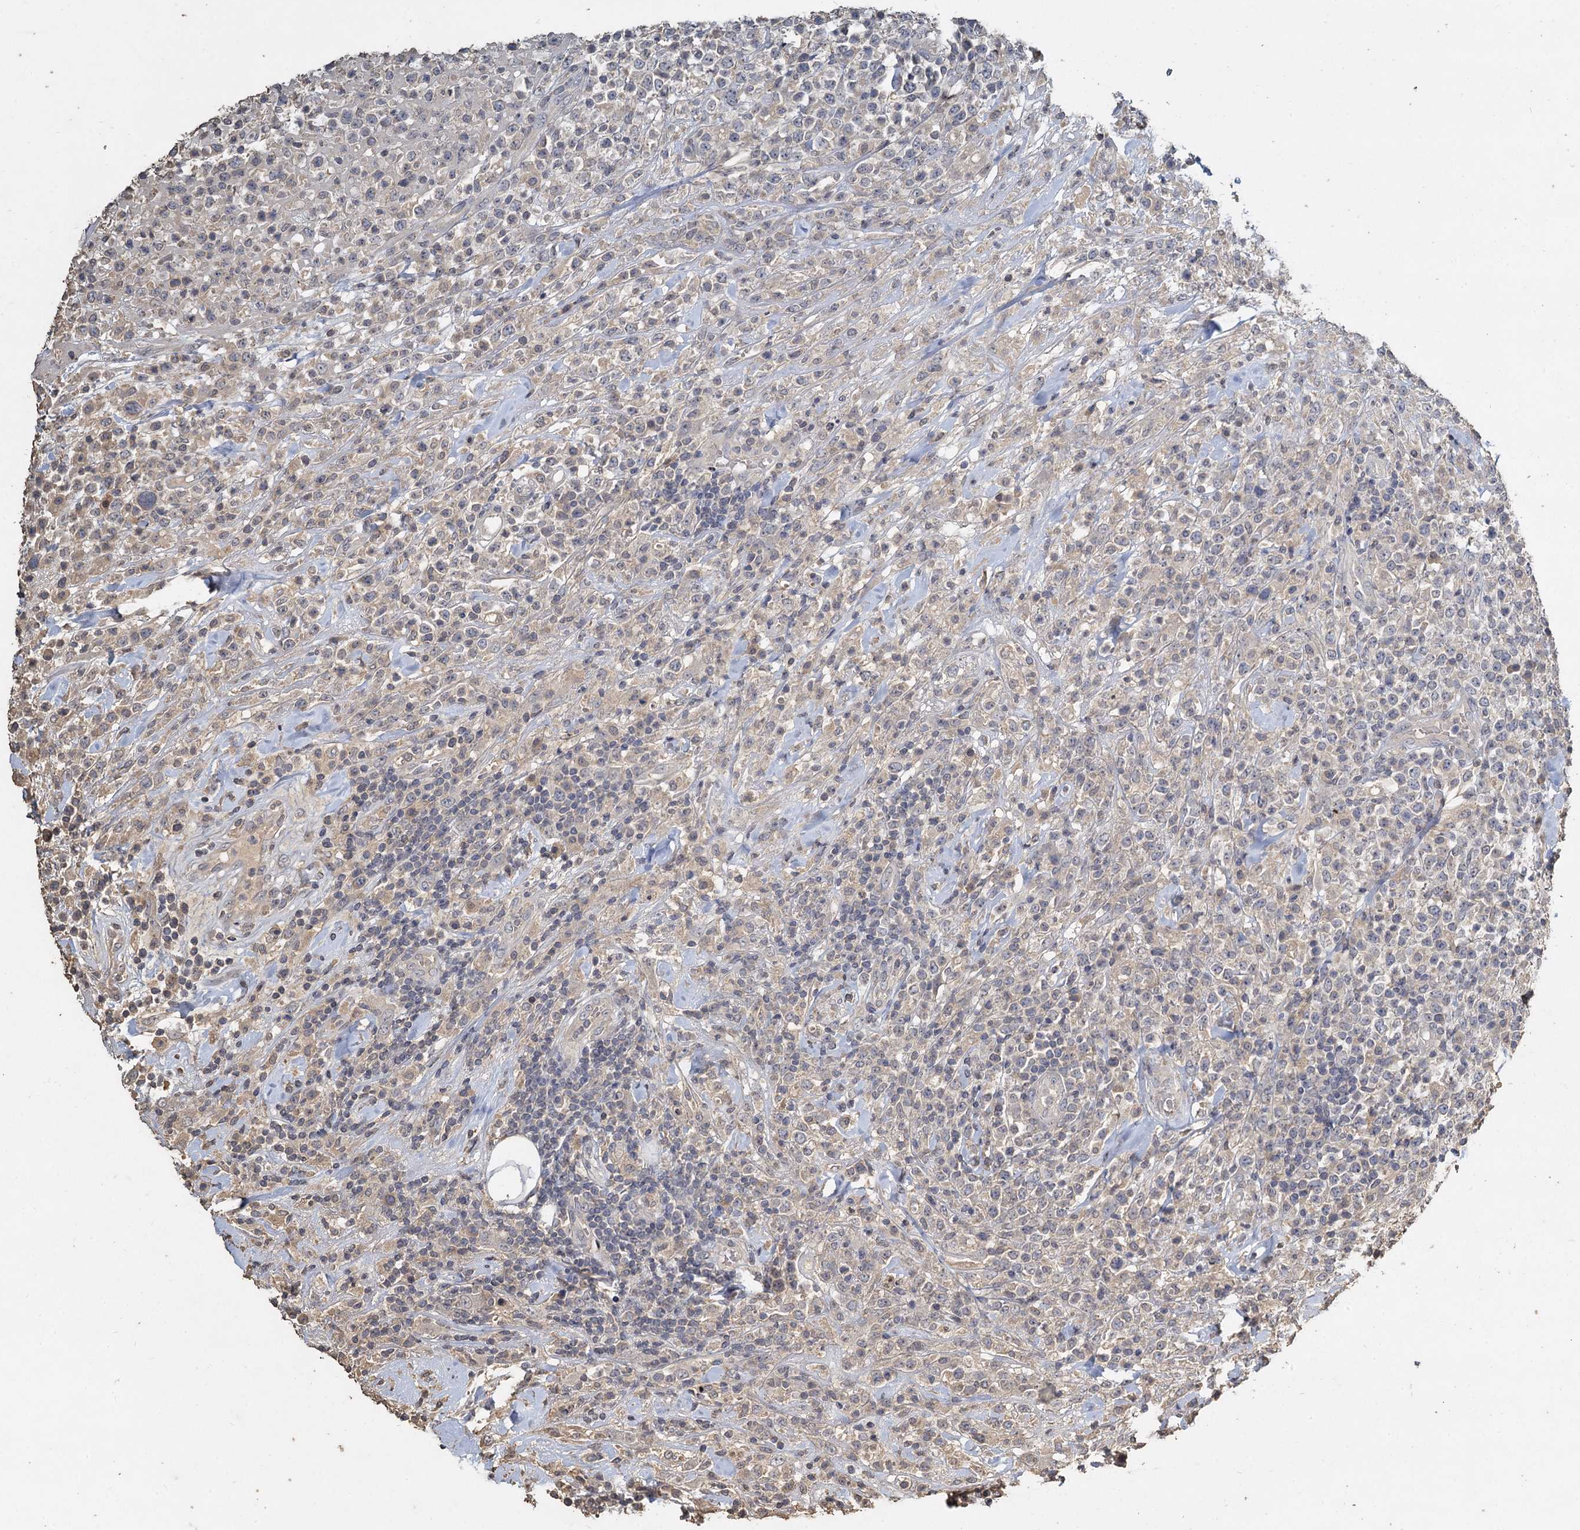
{"staining": {"intensity": "negative", "quantity": "none", "location": "none"}, "tissue": "lymphoma", "cell_type": "Tumor cells", "image_type": "cancer", "snomed": [{"axis": "morphology", "description": "Malignant lymphoma, non-Hodgkin's type, High grade"}, {"axis": "topography", "description": "Colon"}], "caption": "The immunohistochemistry micrograph has no significant expression in tumor cells of lymphoma tissue.", "gene": "CCDC61", "patient": {"sex": "female", "age": 53}}